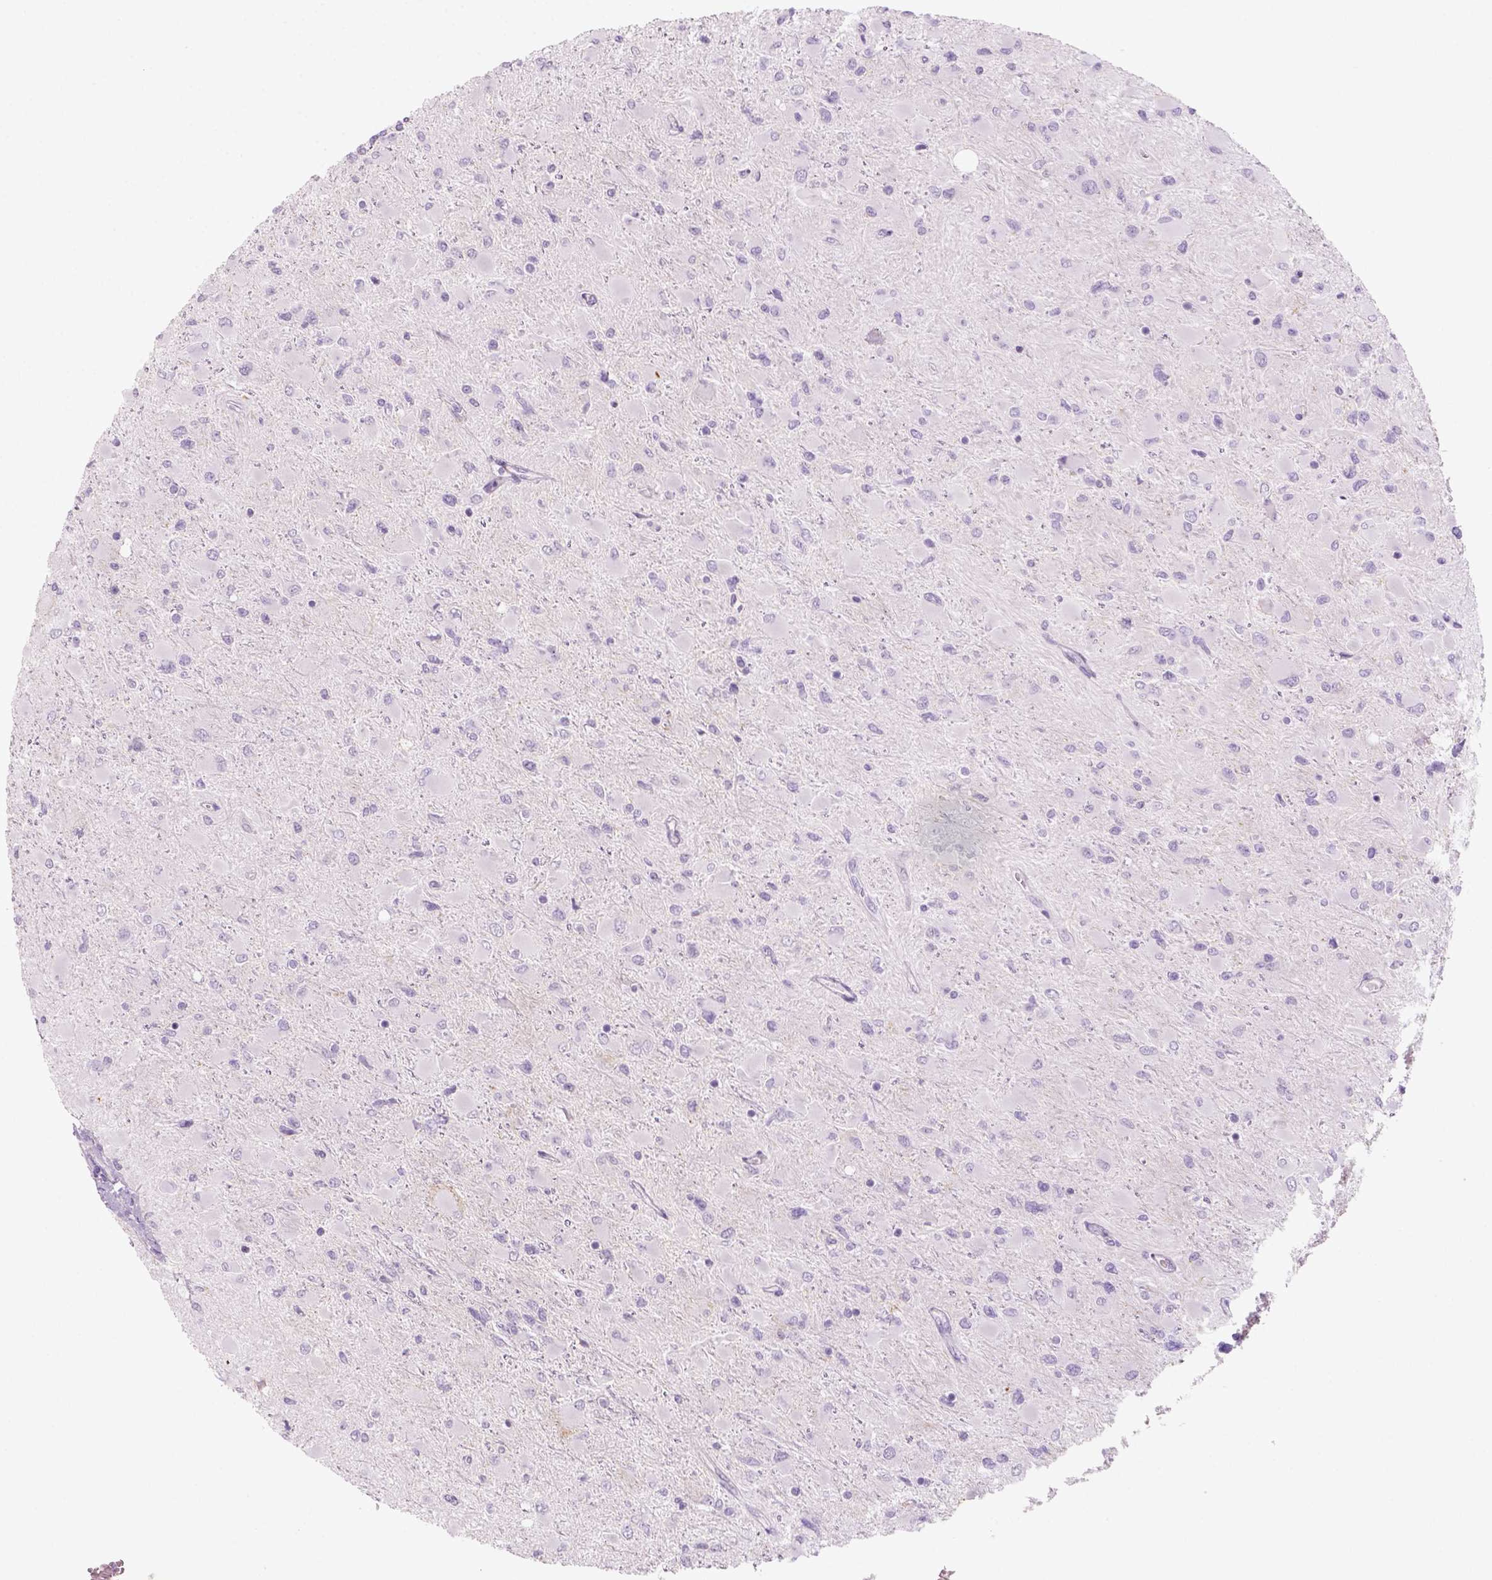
{"staining": {"intensity": "negative", "quantity": "none", "location": "none"}, "tissue": "glioma", "cell_type": "Tumor cells", "image_type": "cancer", "snomed": [{"axis": "morphology", "description": "Glioma, malignant, High grade"}, {"axis": "topography", "description": "Cerebral cortex"}], "caption": "Tumor cells show no significant protein expression in high-grade glioma (malignant).", "gene": "KRT25", "patient": {"sex": "female", "age": 36}}